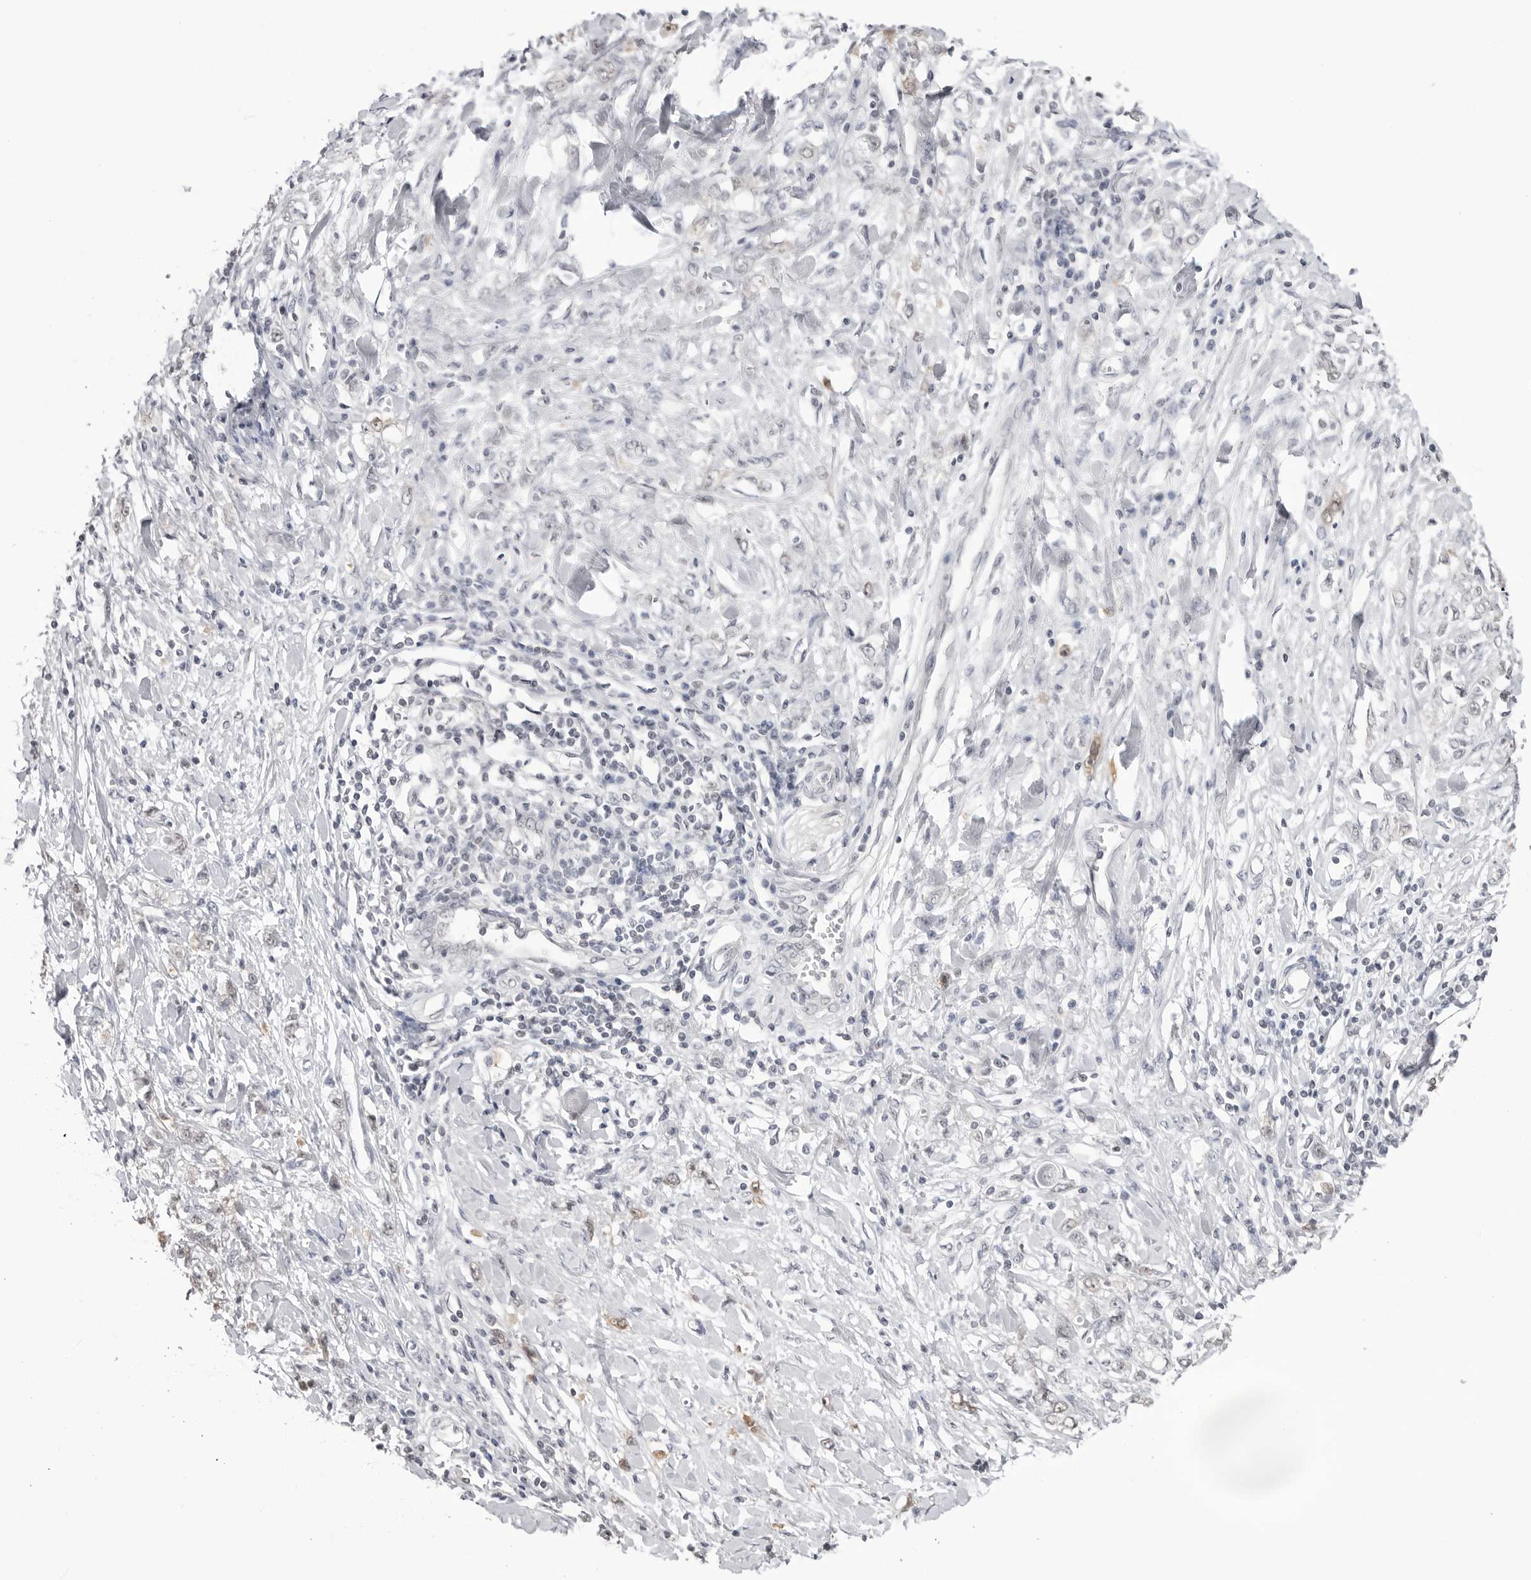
{"staining": {"intensity": "negative", "quantity": "none", "location": "none"}, "tissue": "stomach cancer", "cell_type": "Tumor cells", "image_type": "cancer", "snomed": [{"axis": "morphology", "description": "Adenocarcinoma, NOS"}, {"axis": "topography", "description": "Stomach"}], "caption": "Immunohistochemistry (IHC) photomicrograph of neoplastic tissue: human stomach adenocarcinoma stained with DAB displays no significant protein expression in tumor cells.", "gene": "YWHAG", "patient": {"sex": "female", "age": 76}}